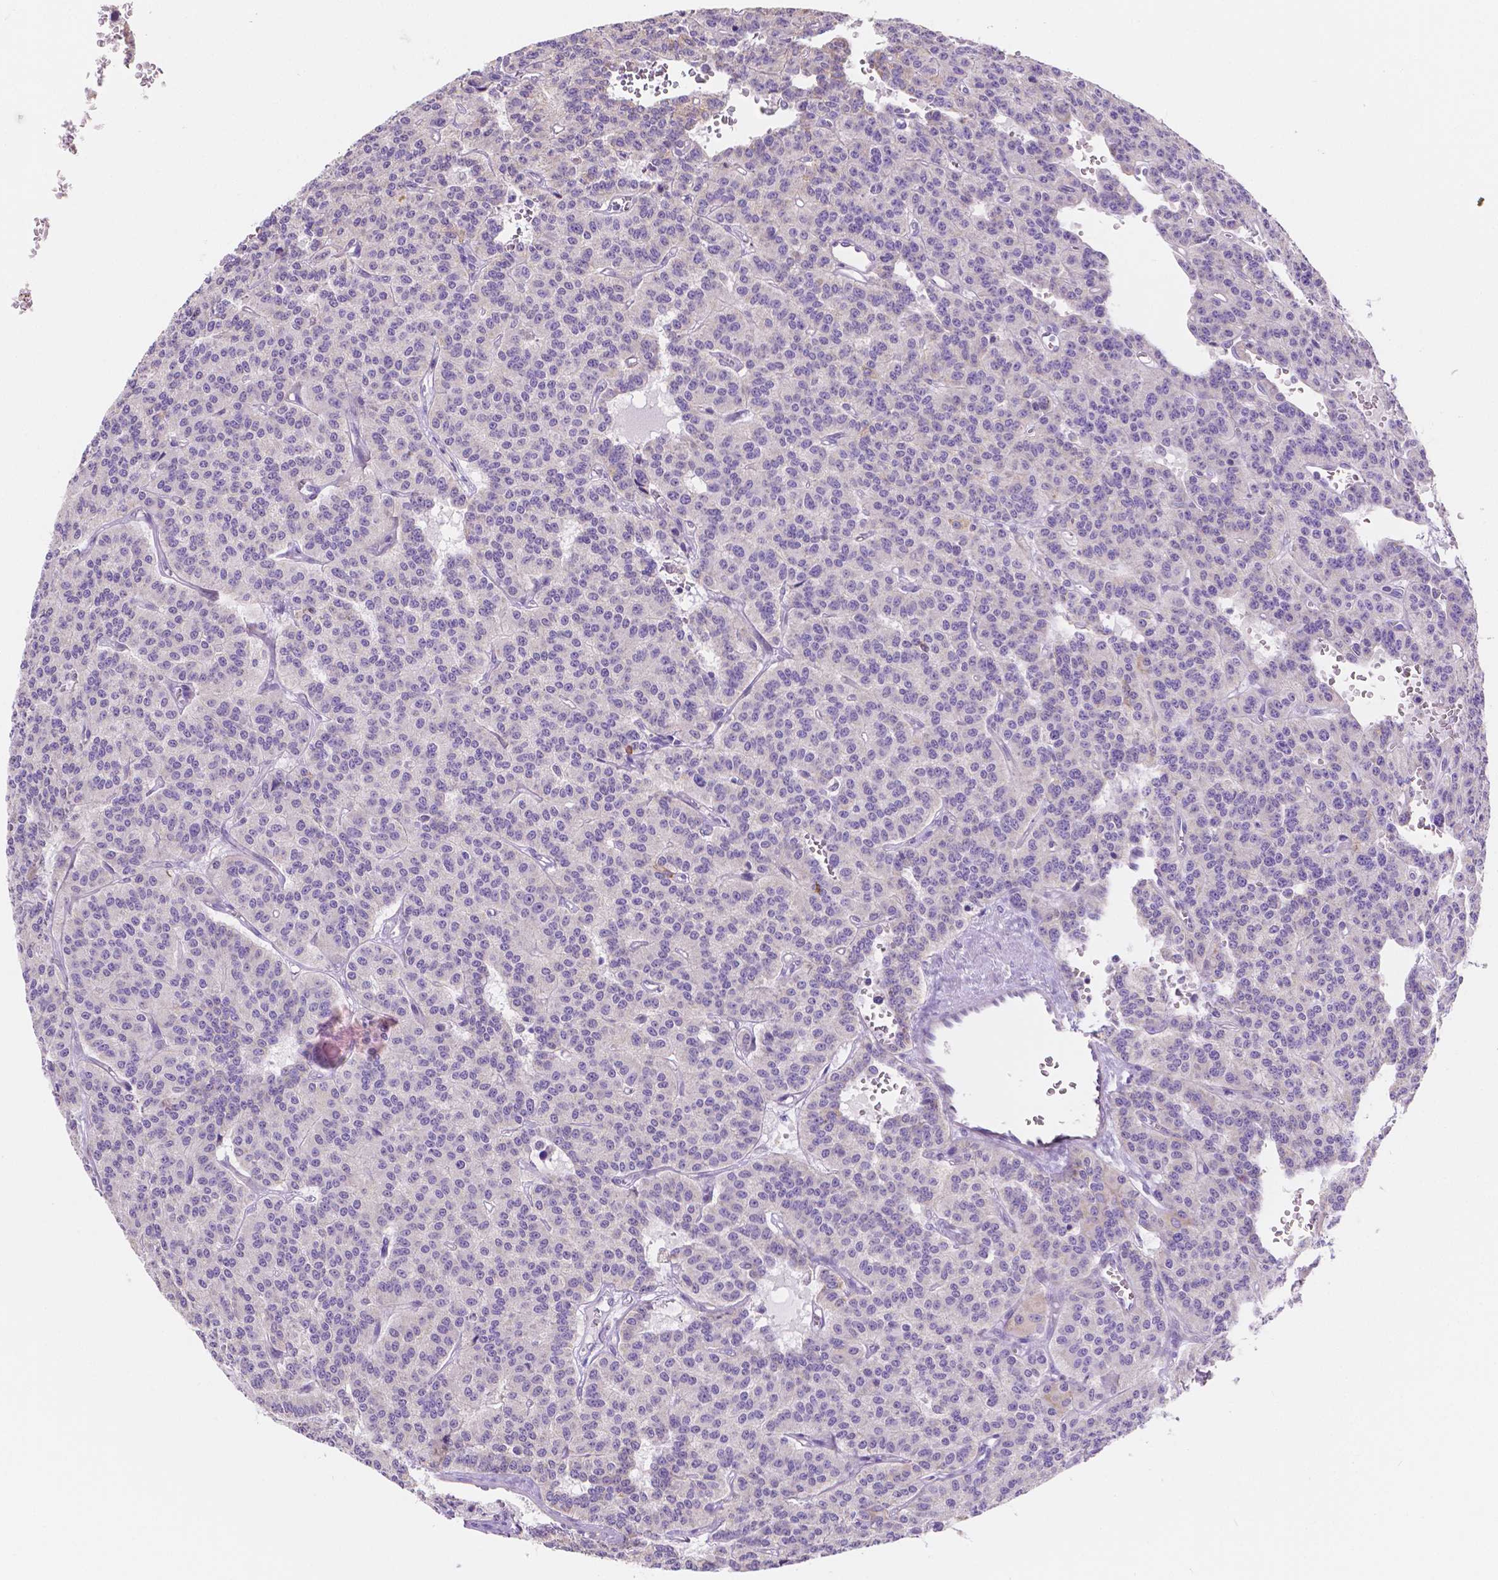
{"staining": {"intensity": "negative", "quantity": "none", "location": "none"}, "tissue": "carcinoid", "cell_type": "Tumor cells", "image_type": "cancer", "snomed": [{"axis": "morphology", "description": "Carcinoid, malignant, NOS"}, {"axis": "topography", "description": "Lung"}], "caption": "This is an IHC histopathology image of carcinoid. There is no positivity in tumor cells.", "gene": "TMEM130", "patient": {"sex": "female", "age": 71}}